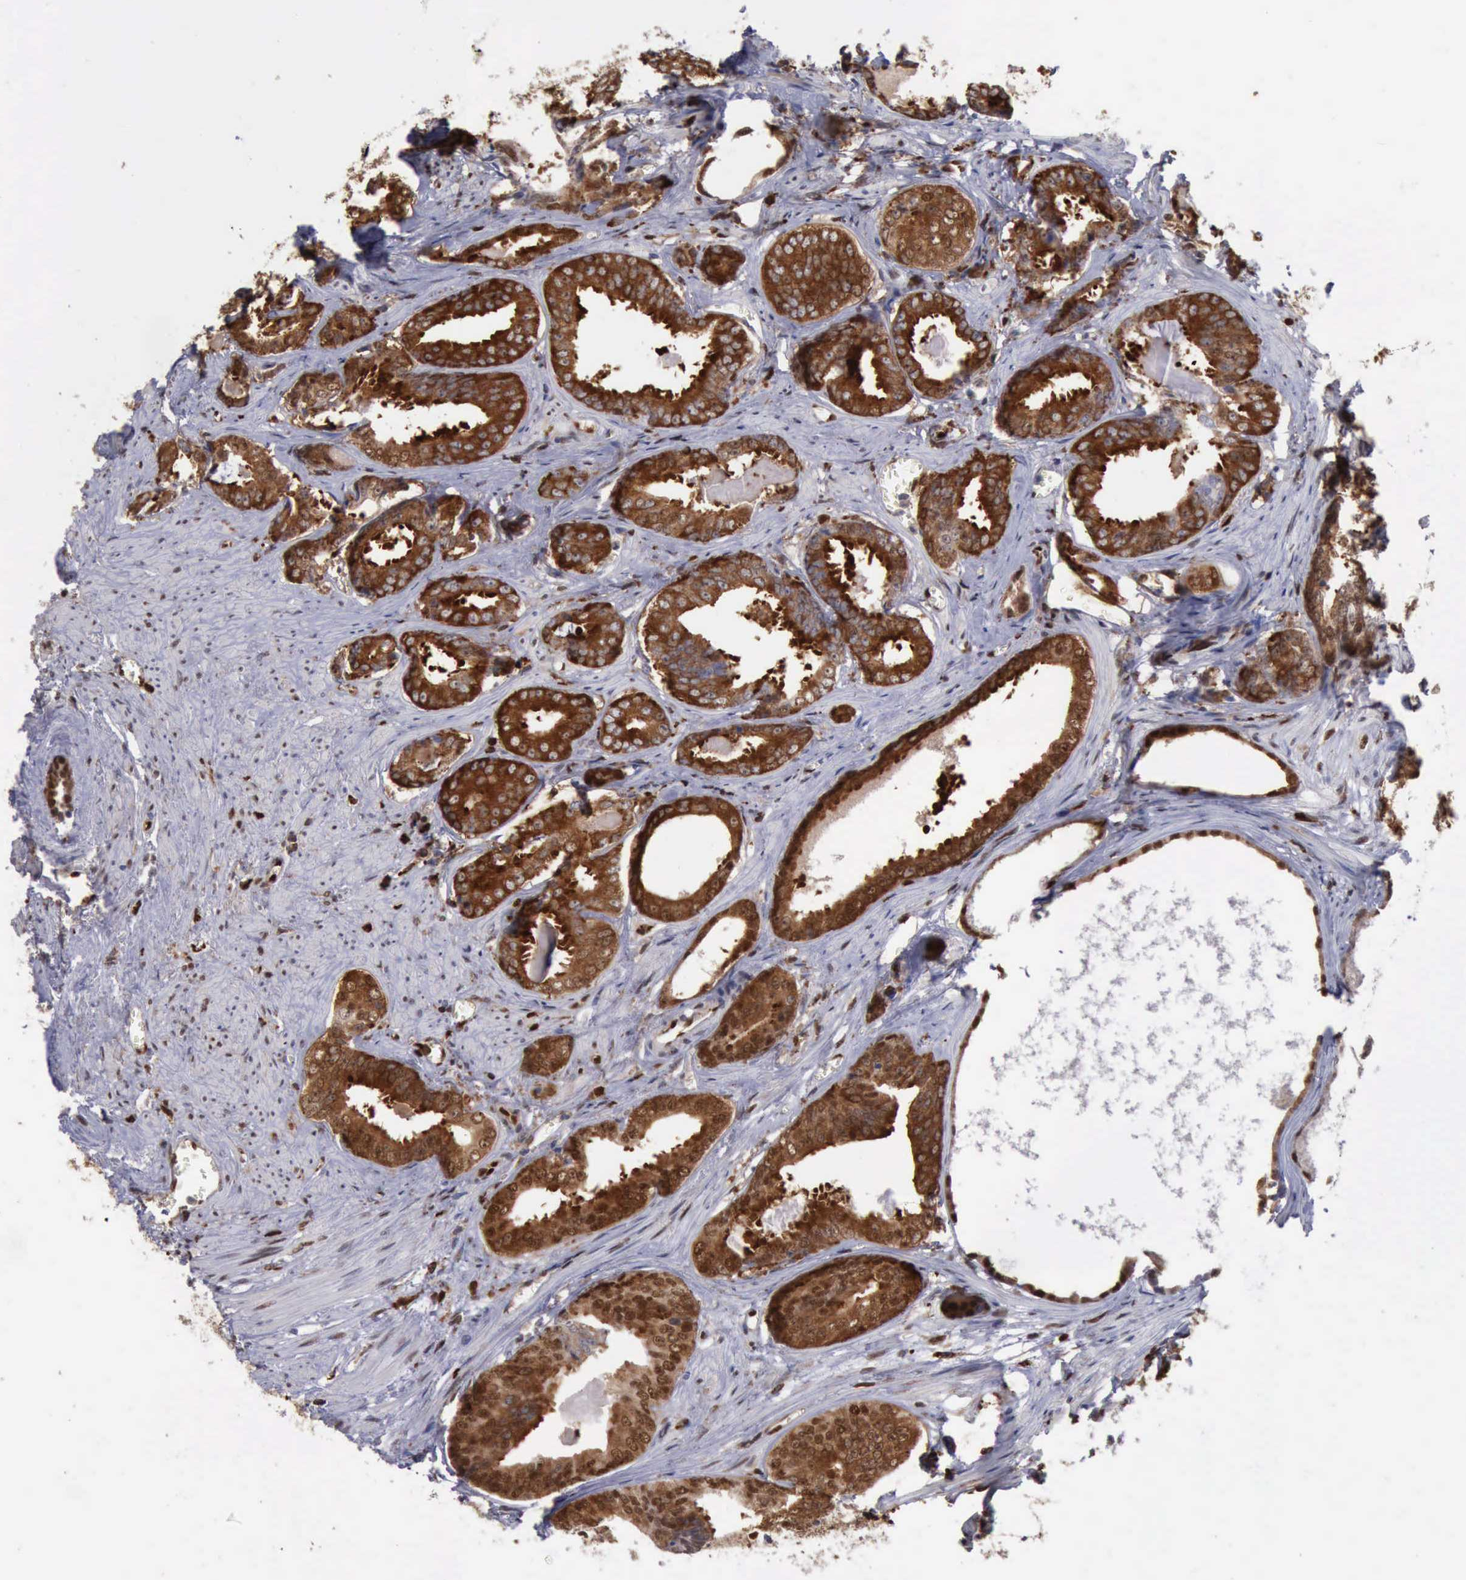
{"staining": {"intensity": "strong", "quantity": ">75%", "location": "cytoplasmic/membranous,nuclear"}, "tissue": "prostate cancer", "cell_type": "Tumor cells", "image_type": "cancer", "snomed": [{"axis": "morphology", "description": "Adenocarcinoma, Medium grade"}, {"axis": "topography", "description": "Prostate"}], "caption": "Immunohistochemistry (DAB) staining of human prostate cancer (medium-grade adenocarcinoma) displays strong cytoplasmic/membranous and nuclear protein expression in approximately >75% of tumor cells.", "gene": "PDCD4", "patient": {"sex": "male", "age": 79}}